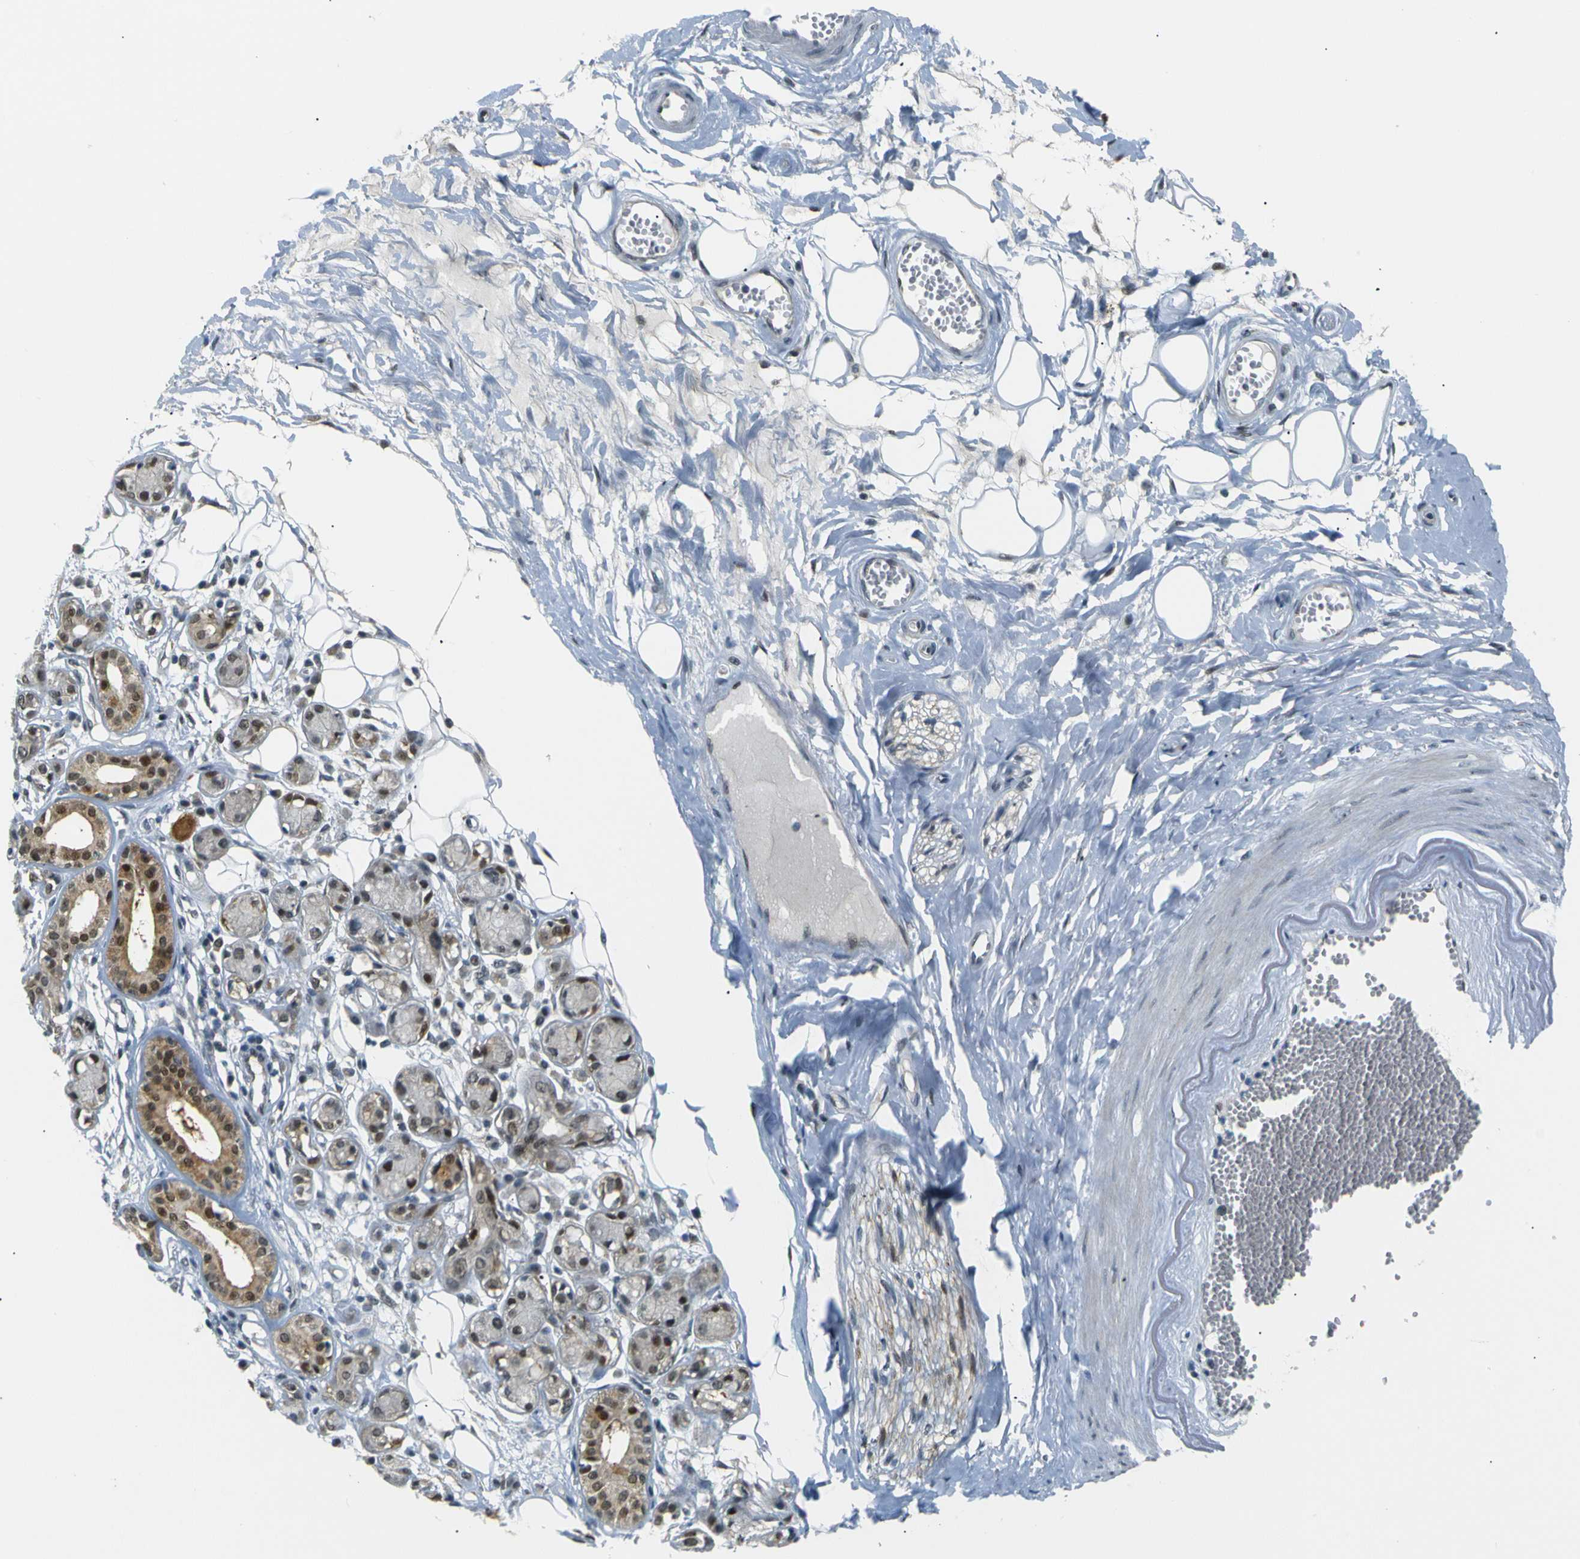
{"staining": {"intensity": "moderate", "quantity": "25%-75%", "location": "cytoplasmic/membranous,nuclear"}, "tissue": "adipose tissue", "cell_type": "Adipocytes", "image_type": "normal", "snomed": [{"axis": "morphology", "description": "Normal tissue, NOS"}, {"axis": "morphology", "description": "Inflammation, NOS"}, {"axis": "topography", "description": "Salivary gland"}, {"axis": "topography", "description": "Peripheral nerve tissue"}], "caption": "Adipose tissue stained with a brown dye shows moderate cytoplasmic/membranous,nuclear positive staining in about 25%-75% of adipocytes.", "gene": "SKP1", "patient": {"sex": "female", "age": 75}}